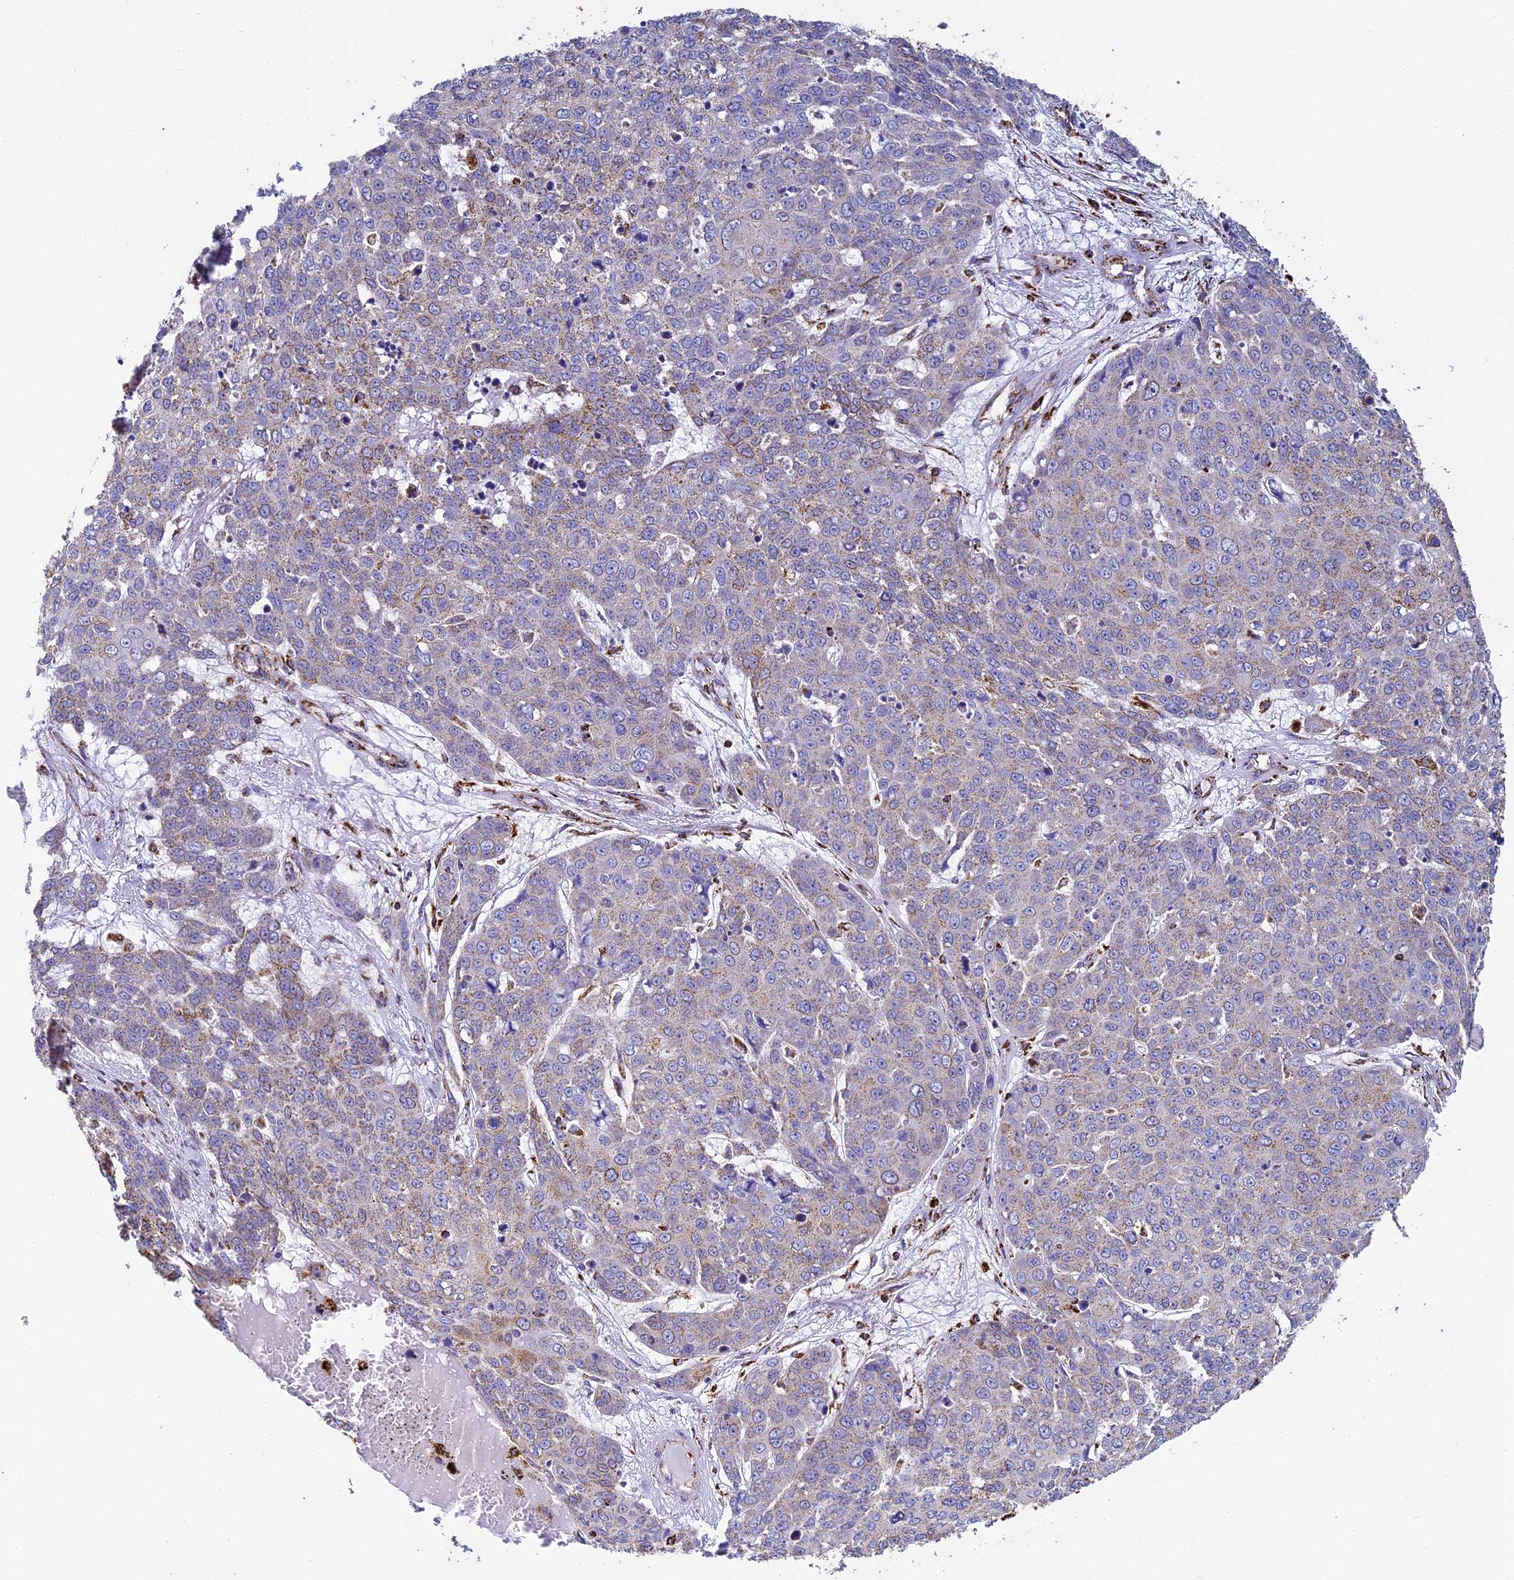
{"staining": {"intensity": "weak", "quantity": "25%-75%", "location": "cytoplasmic/membranous"}, "tissue": "skin cancer", "cell_type": "Tumor cells", "image_type": "cancer", "snomed": [{"axis": "morphology", "description": "Squamous cell carcinoma, NOS"}, {"axis": "topography", "description": "Skin"}], "caption": "Immunohistochemistry (IHC) (DAB (3,3'-diaminobenzidine)) staining of skin squamous cell carcinoma reveals weak cytoplasmic/membranous protein positivity in about 25%-75% of tumor cells.", "gene": "STK17A", "patient": {"sex": "male", "age": 71}}